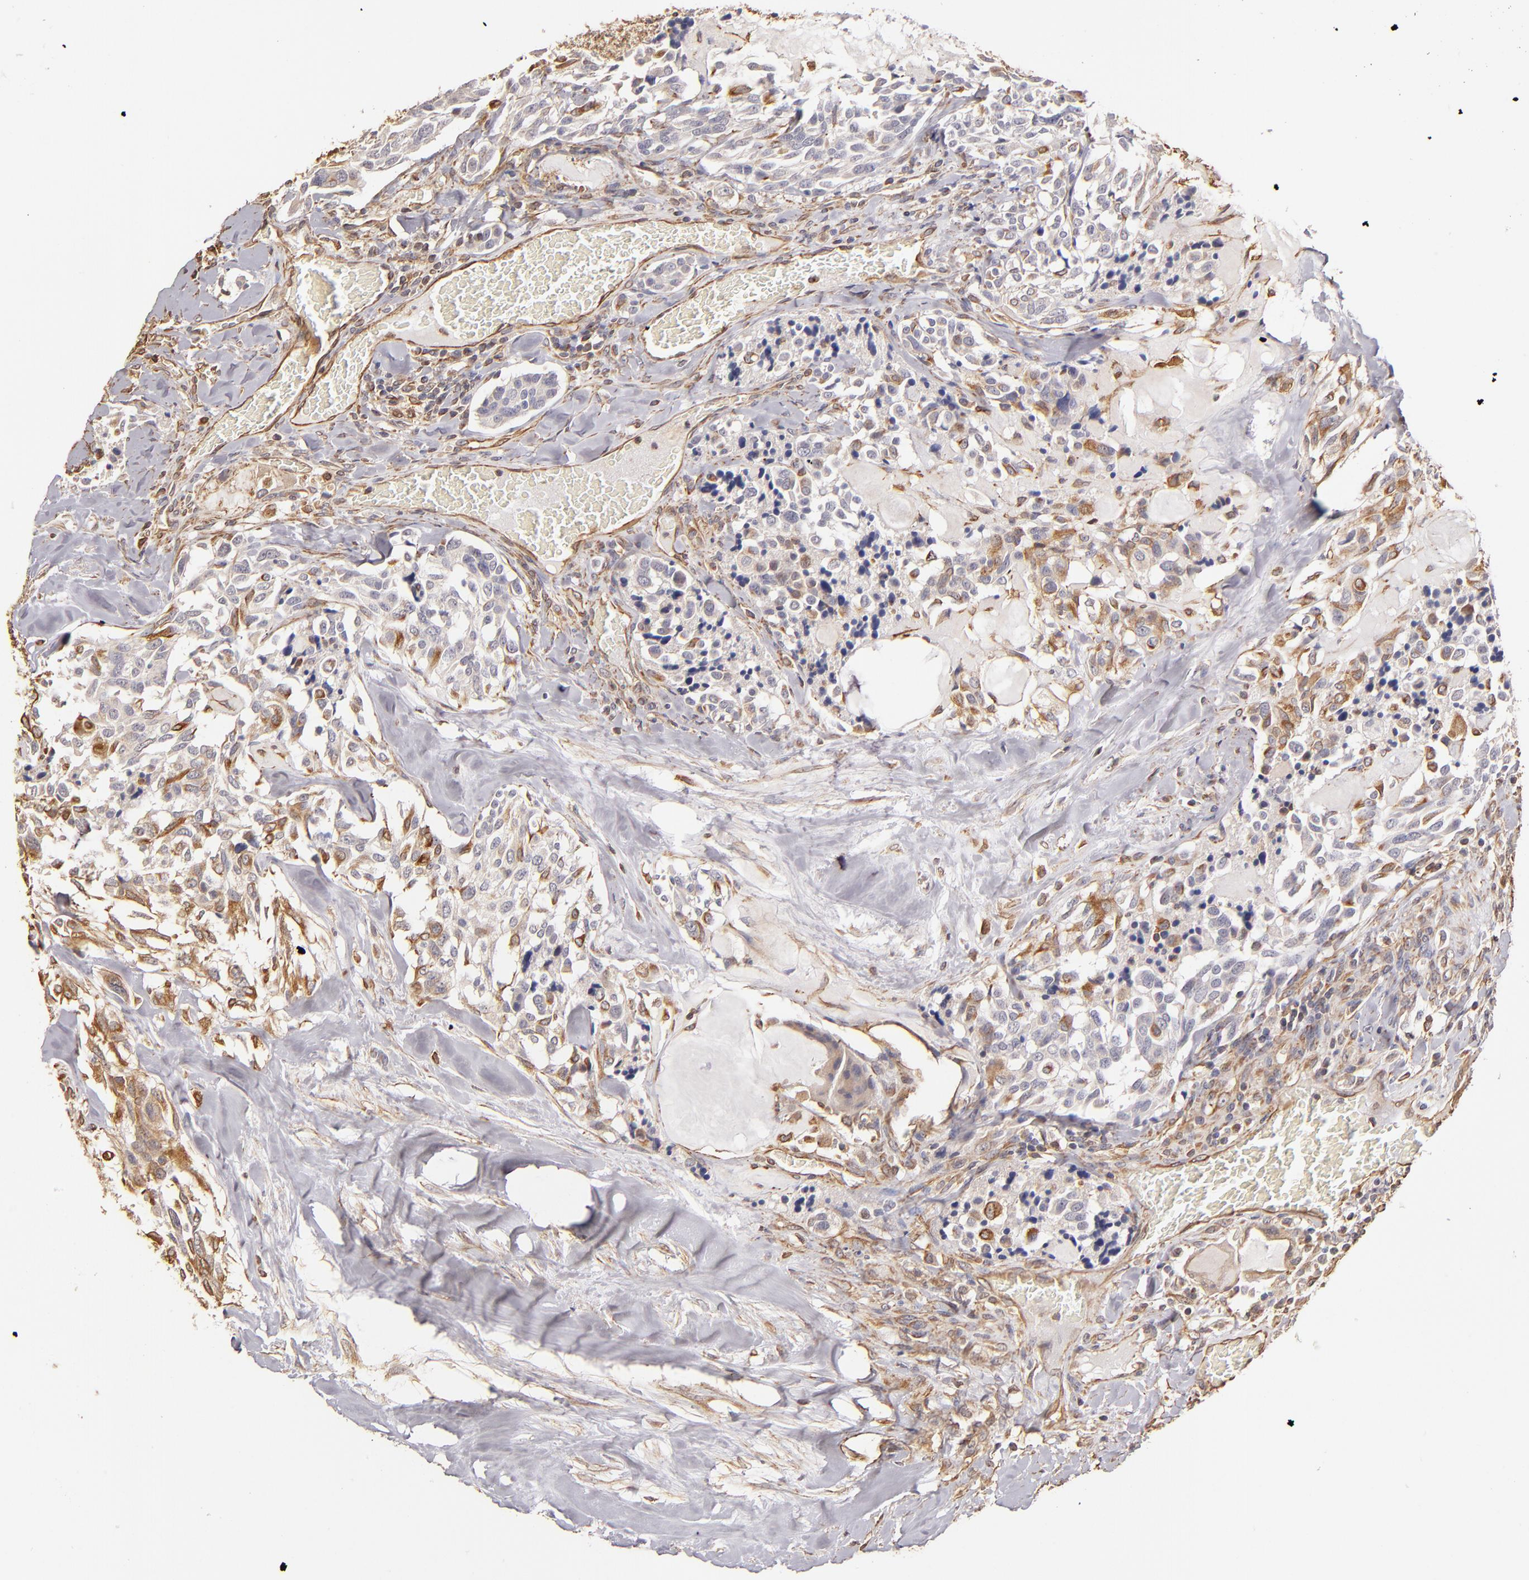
{"staining": {"intensity": "weak", "quantity": "<25%", "location": "cytoplasmic/membranous"}, "tissue": "thyroid cancer", "cell_type": "Tumor cells", "image_type": "cancer", "snomed": [{"axis": "morphology", "description": "Carcinoma, NOS"}, {"axis": "morphology", "description": "Carcinoid, malignant, NOS"}, {"axis": "topography", "description": "Thyroid gland"}], "caption": "A histopathology image of thyroid cancer stained for a protein shows no brown staining in tumor cells. (DAB (3,3'-diaminobenzidine) IHC, high magnification).", "gene": "ABCC1", "patient": {"sex": "male", "age": 33}}